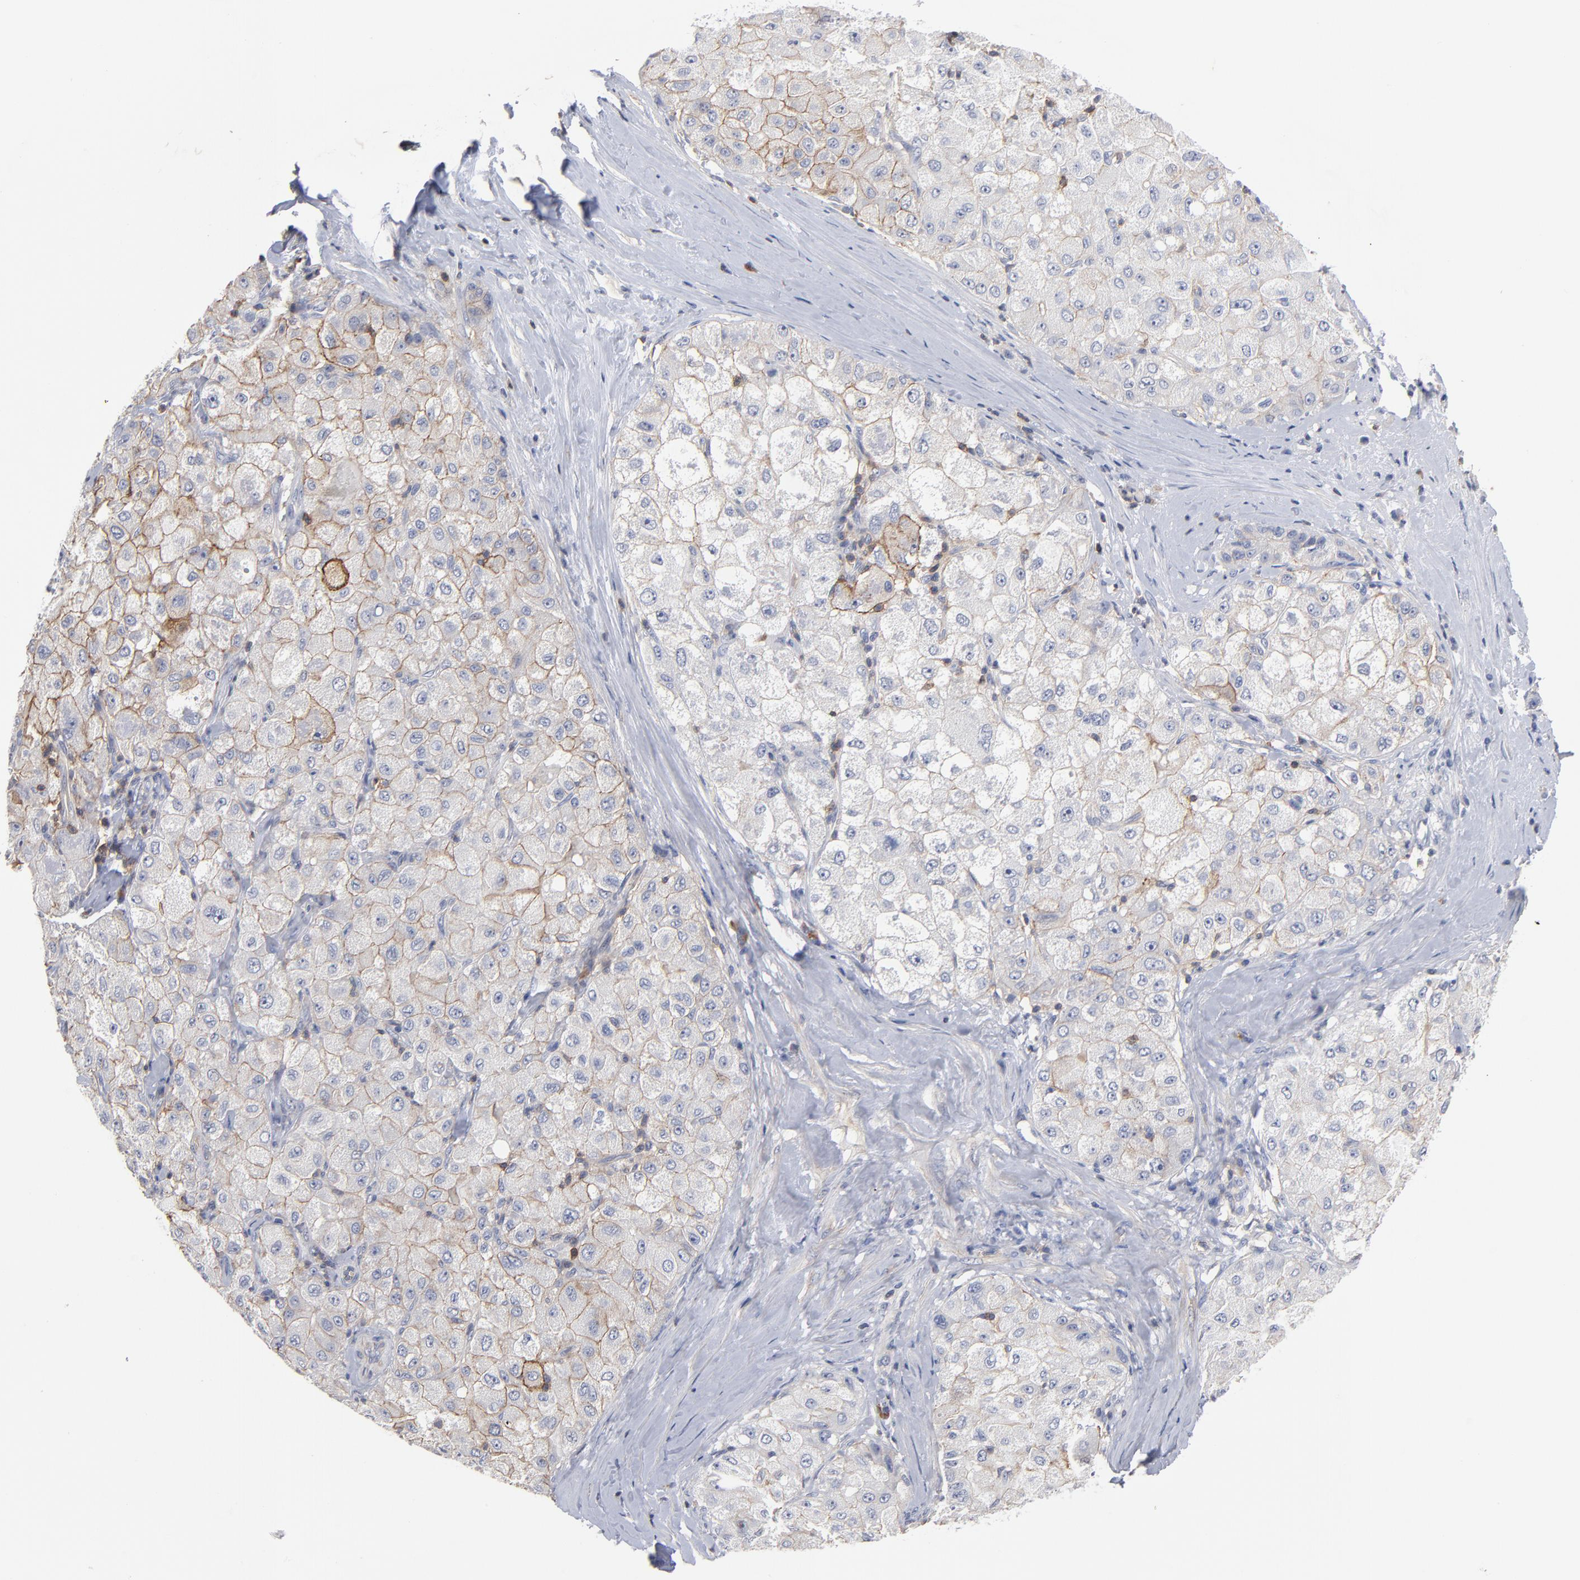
{"staining": {"intensity": "moderate", "quantity": "25%-75%", "location": "cytoplasmic/membranous"}, "tissue": "liver cancer", "cell_type": "Tumor cells", "image_type": "cancer", "snomed": [{"axis": "morphology", "description": "Carcinoma, Hepatocellular, NOS"}, {"axis": "topography", "description": "Liver"}], "caption": "High-magnification brightfield microscopy of liver cancer (hepatocellular carcinoma) stained with DAB (3,3'-diaminobenzidine) (brown) and counterstained with hematoxylin (blue). tumor cells exhibit moderate cytoplasmic/membranous staining is identified in approximately25%-75% of cells.", "gene": "PDLIM2", "patient": {"sex": "male", "age": 80}}